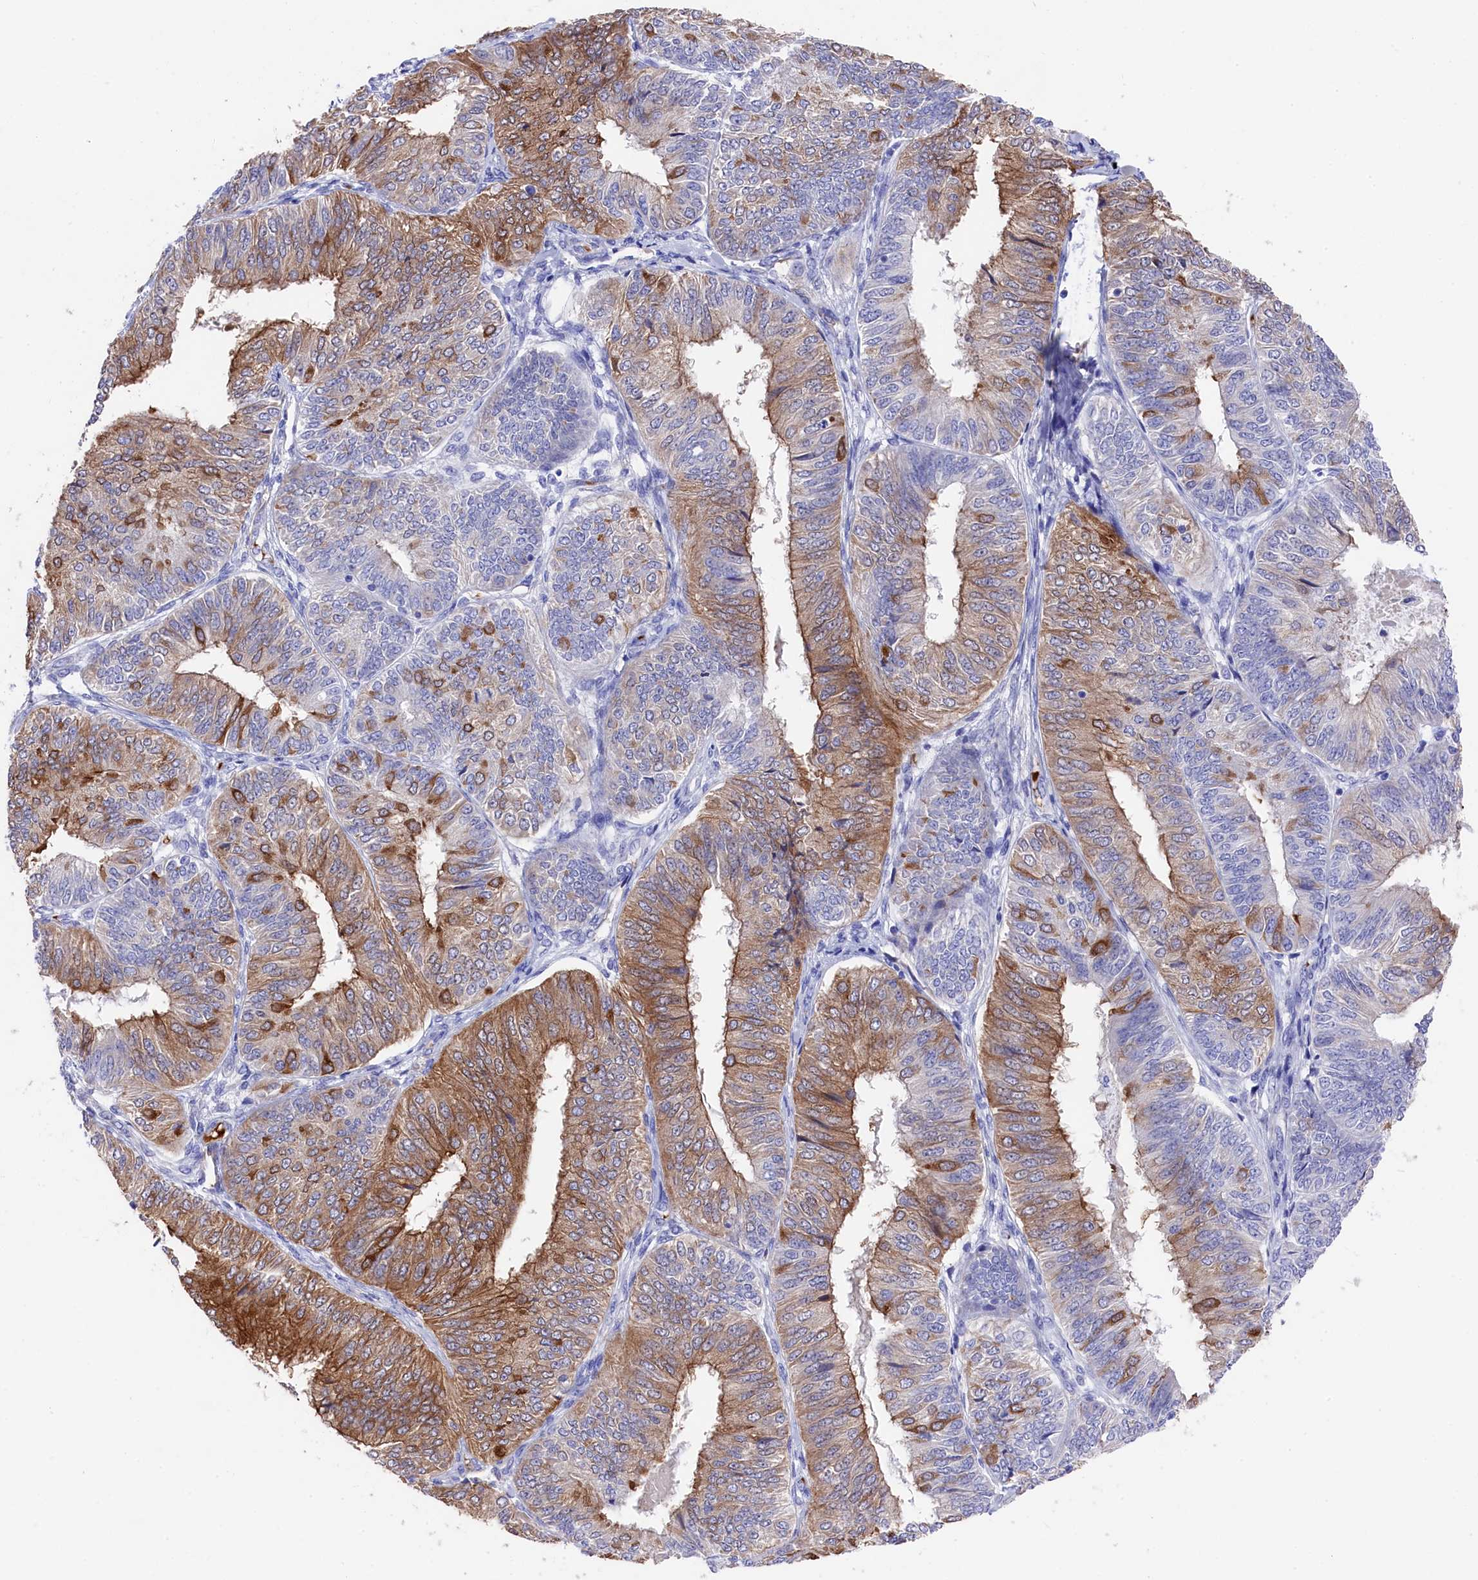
{"staining": {"intensity": "moderate", "quantity": "25%-75%", "location": "cytoplasmic/membranous"}, "tissue": "endometrial cancer", "cell_type": "Tumor cells", "image_type": "cancer", "snomed": [{"axis": "morphology", "description": "Adenocarcinoma, NOS"}, {"axis": "topography", "description": "Endometrium"}], "caption": "Tumor cells reveal medium levels of moderate cytoplasmic/membranous staining in approximately 25%-75% of cells in human adenocarcinoma (endometrial). The protein of interest is shown in brown color, while the nuclei are stained blue.", "gene": "LHFPL4", "patient": {"sex": "female", "age": 58}}